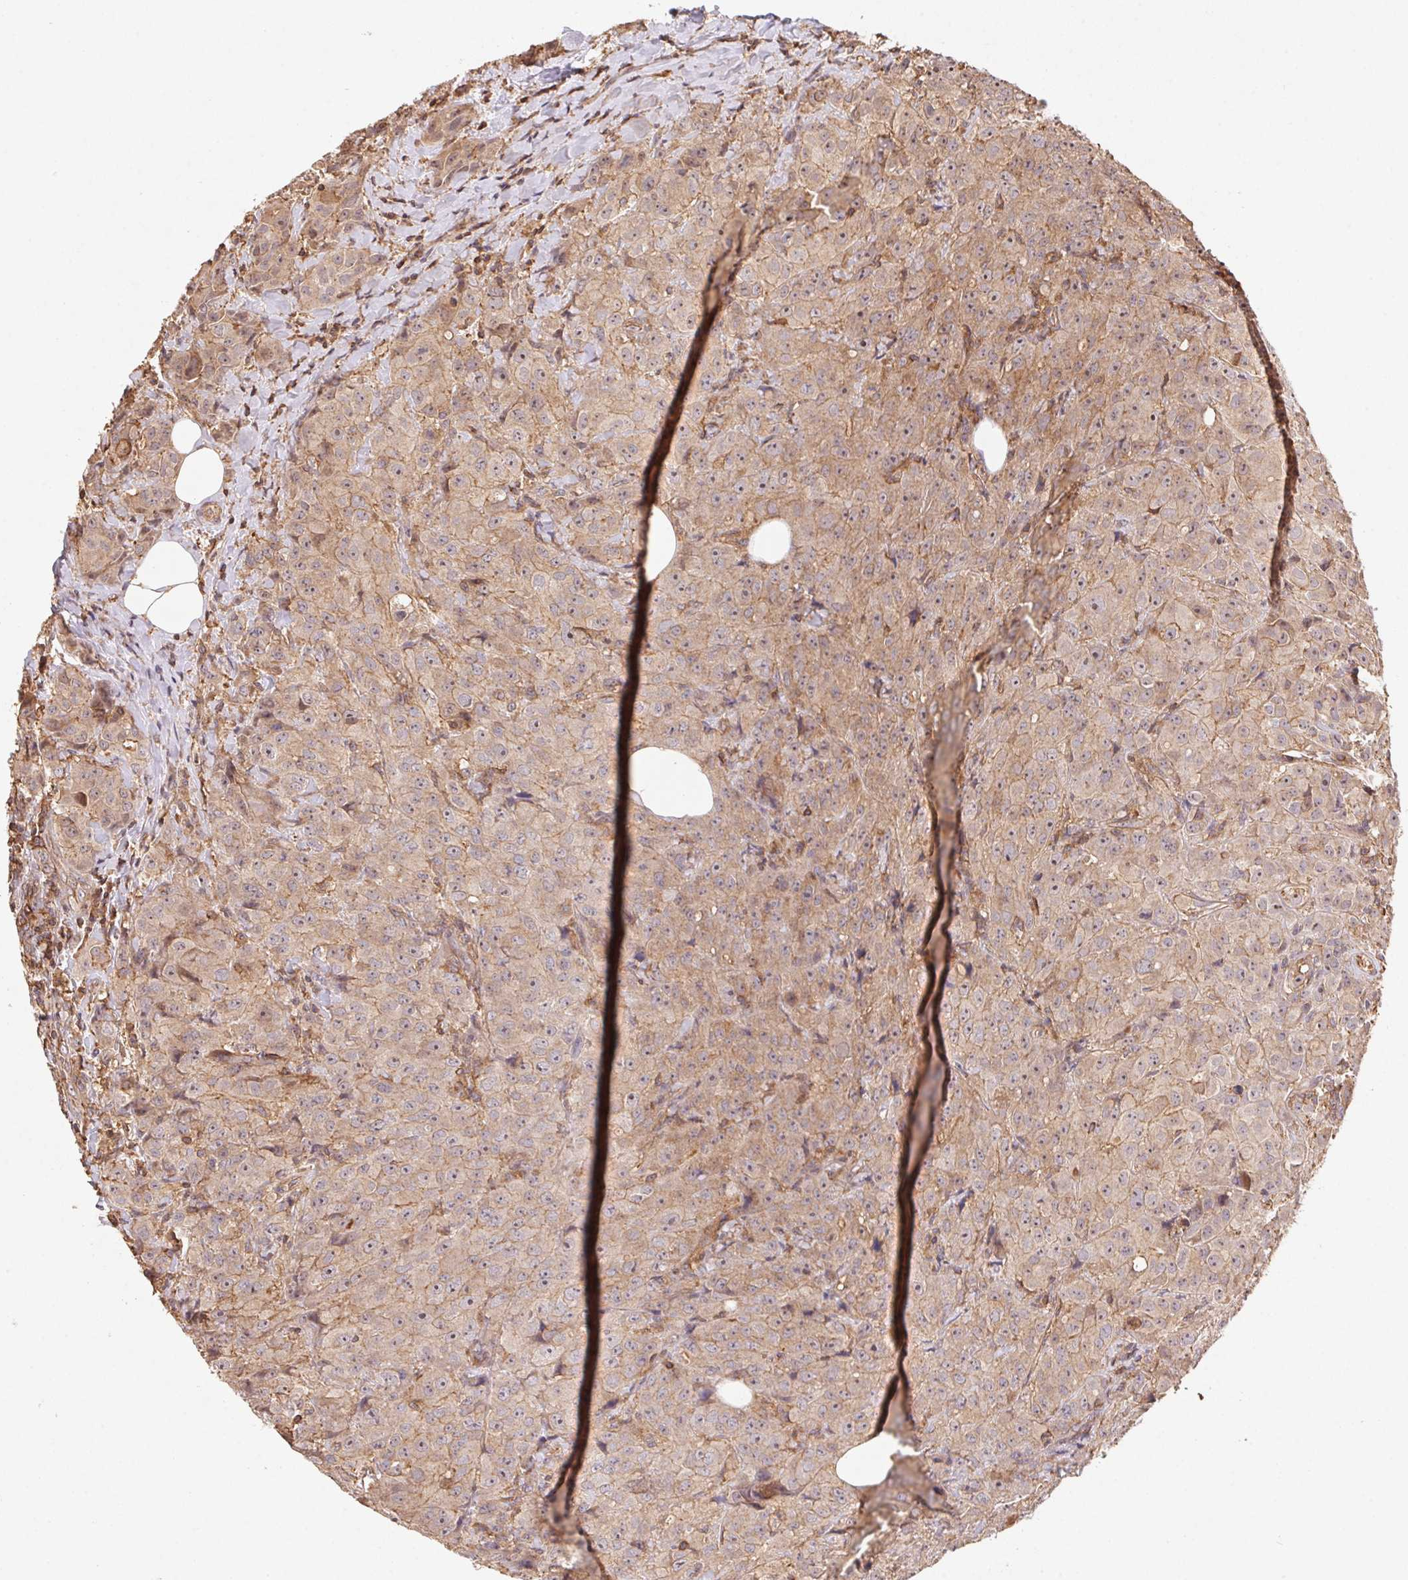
{"staining": {"intensity": "weak", "quantity": "25%-75%", "location": "cytoplasmic/membranous"}, "tissue": "breast cancer", "cell_type": "Tumor cells", "image_type": "cancer", "snomed": [{"axis": "morphology", "description": "Normal tissue, NOS"}, {"axis": "morphology", "description": "Duct carcinoma"}, {"axis": "topography", "description": "Breast"}], "caption": "DAB immunohistochemical staining of breast infiltrating ductal carcinoma exhibits weak cytoplasmic/membranous protein staining in approximately 25%-75% of tumor cells. (IHC, brightfield microscopy, high magnification).", "gene": "ATG10", "patient": {"sex": "female", "age": 43}}